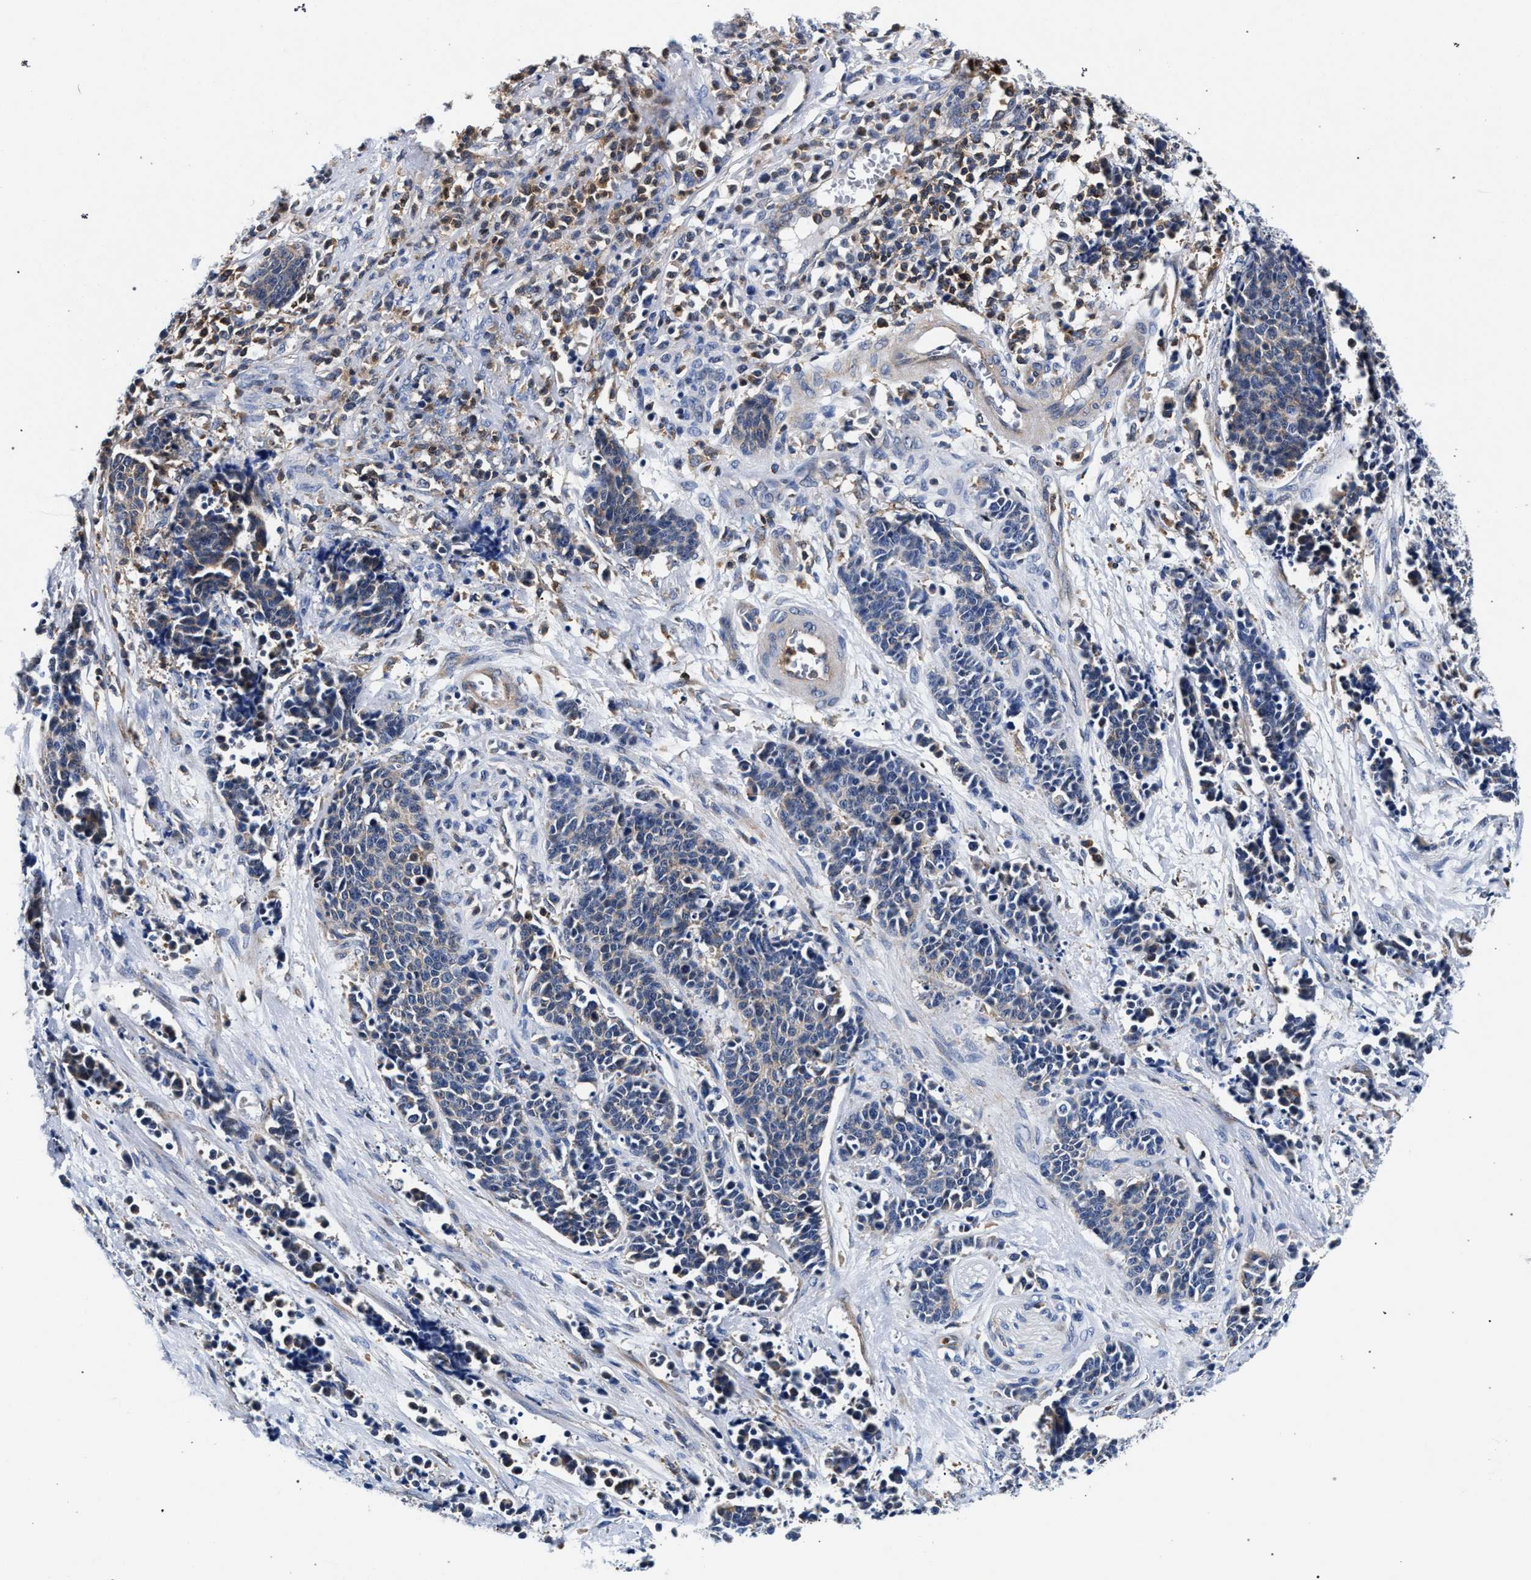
{"staining": {"intensity": "weak", "quantity": "<25%", "location": "cytoplasmic/membranous"}, "tissue": "cervical cancer", "cell_type": "Tumor cells", "image_type": "cancer", "snomed": [{"axis": "morphology", "description": "Squamous cell carcinoma, NOS"}, {"axis": "topography", "description": "Cervix"}], "caption": "Cervical cancer (squamous cell carcinoma) stained for a protein using IHC demonstrates no staining tumor cells.", "gene": "LASP1", "patient": {"sex": "female", "age": 35}}